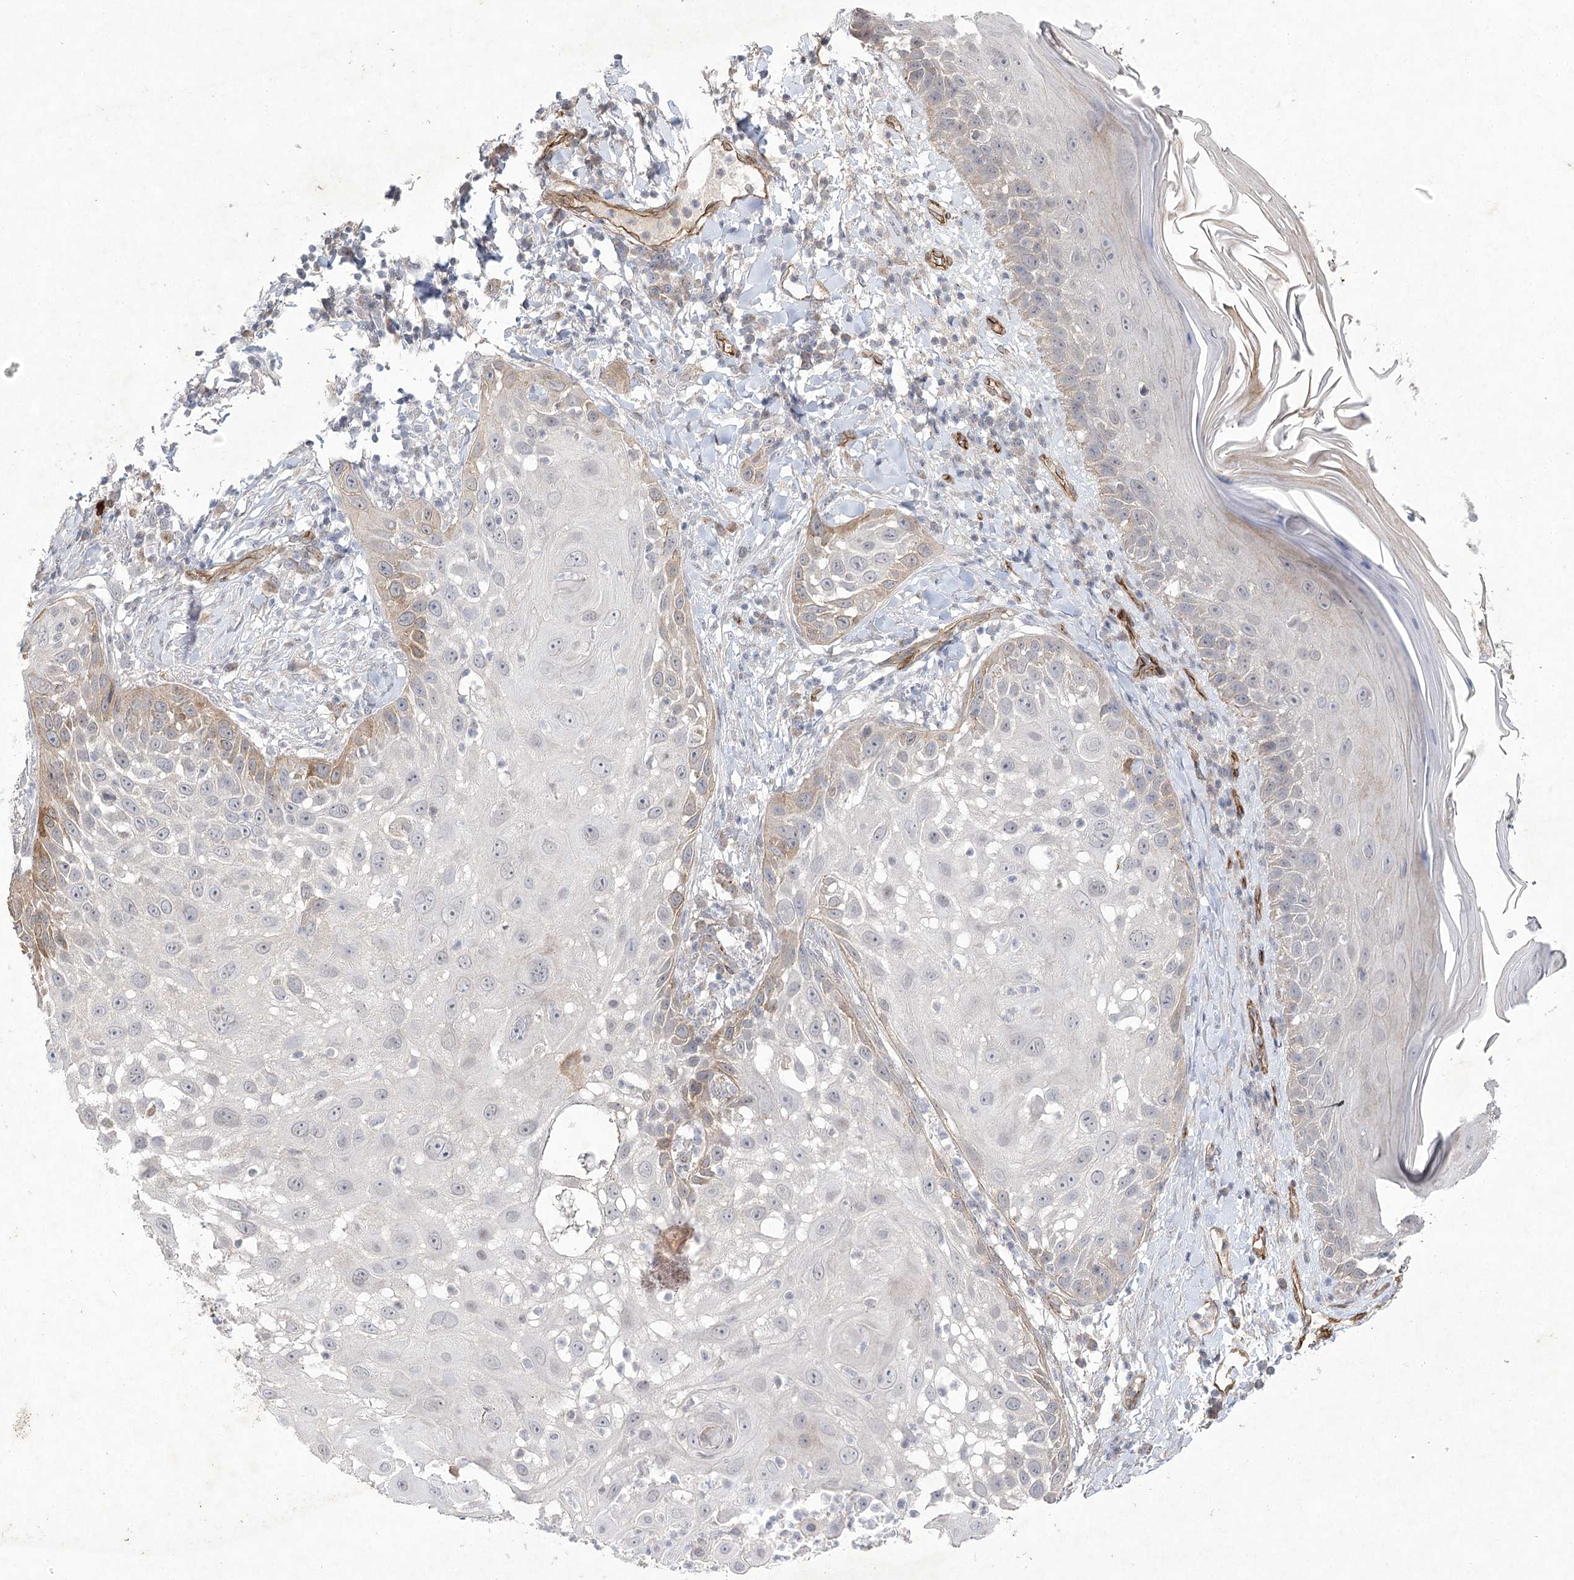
{"staining": {"intensity": "weak", "quantity": "<25%", "location": "nuclear"}, "tissue": "skin cancer", "cell_type": "Tumor cells", "image_type": "cancer", "snomed": [{"axis": "morphology", "description": "Squamous cell carcinoma, NOS"}, {"axis": "topography", "description": "Skin"}], "caption": "An immunohistochemistry photomicrograph of skin squamous cell carcinoma is shown. There is no staining in tumor cells of skin squamous cell carcinoma.", "gene": "AMTN", "patient": {"sex": "female", "age": 44}}